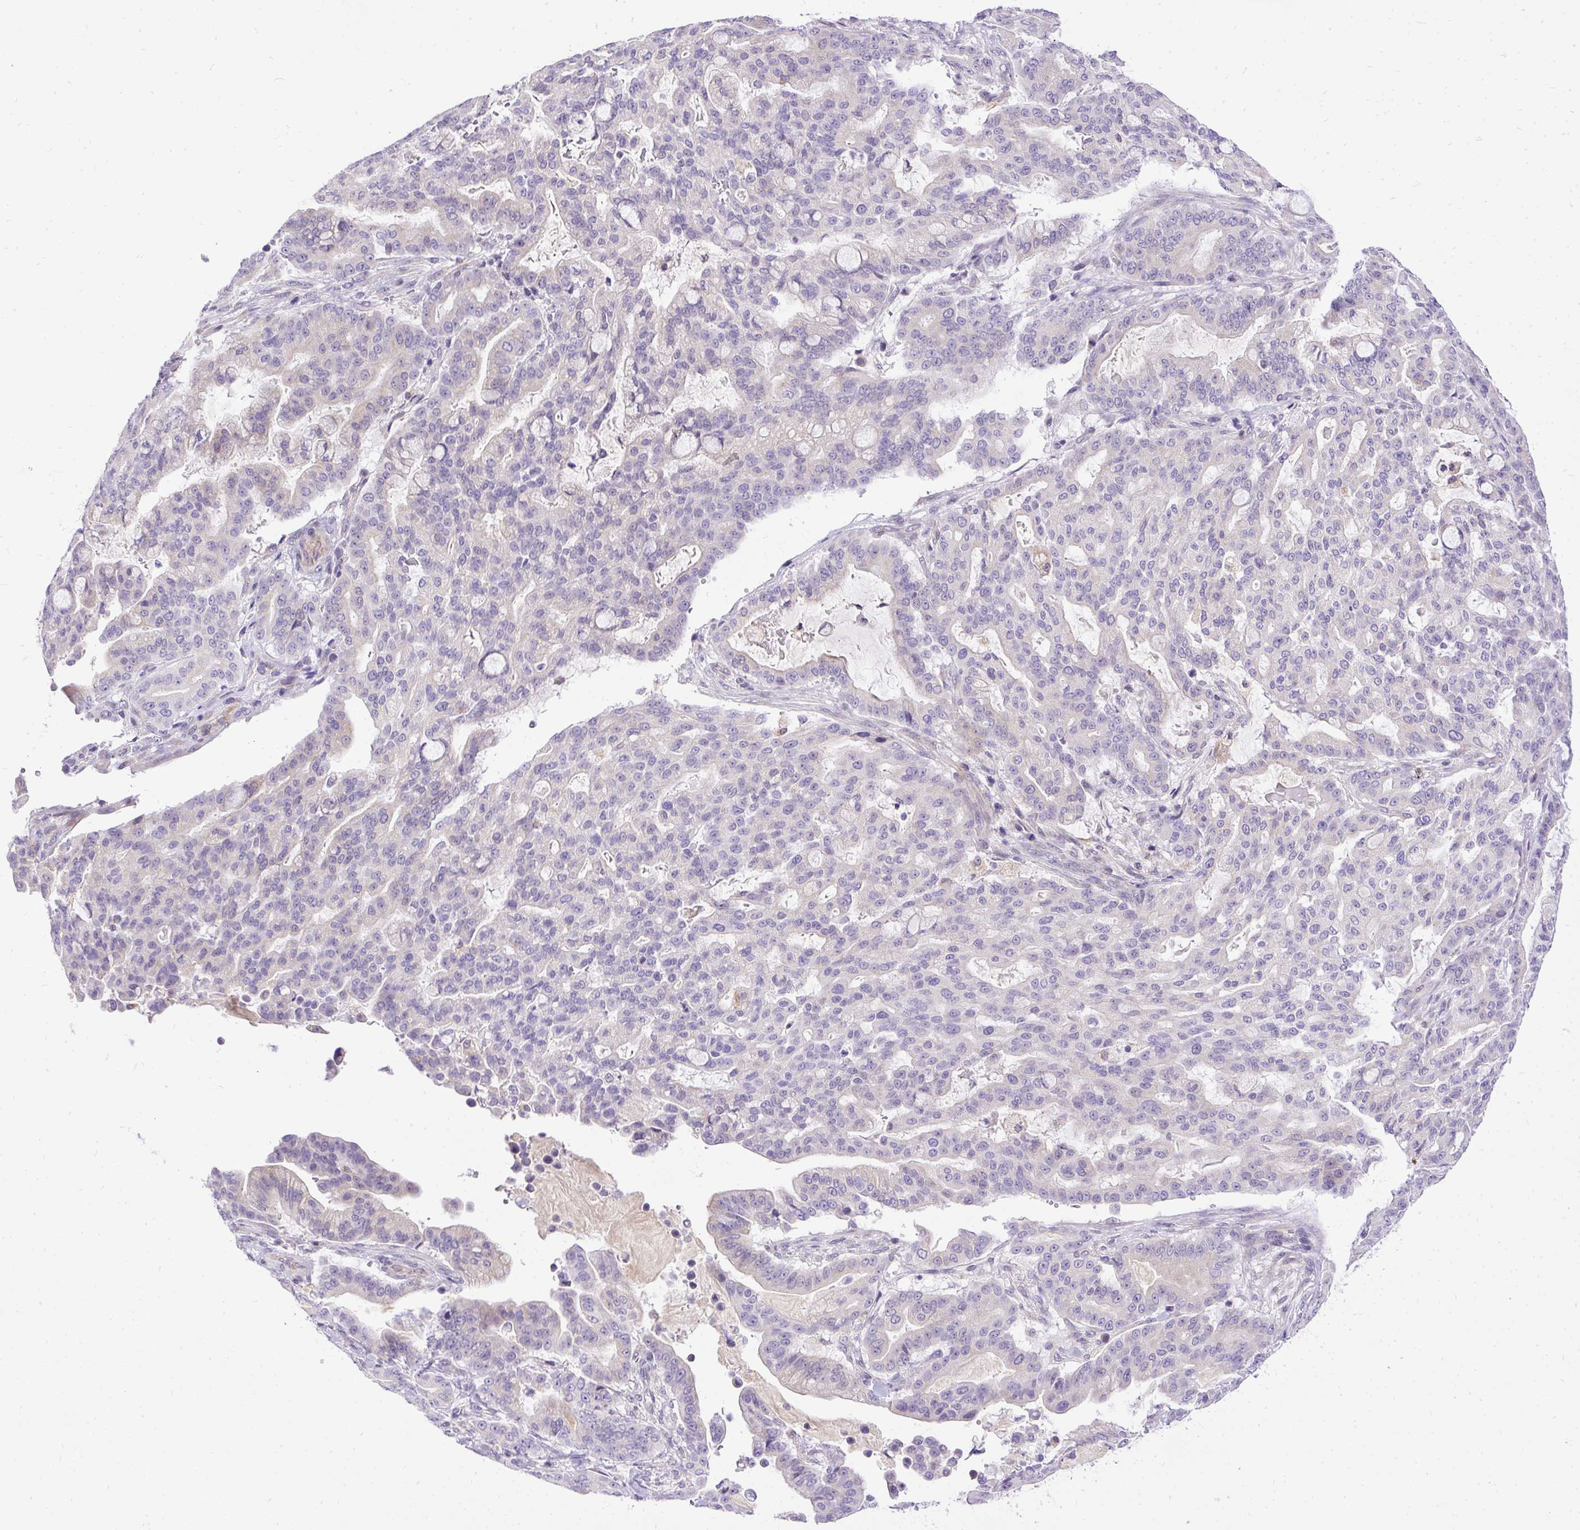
{"staining": {"intensity": "negative", "quantity": "none", "location": "none"}, "tissue": "pancreatic cancer", "cell_type": "Tumor cells", "image_type": "cancer", "snomed": [{"axis": "morphology", "description": "Adenocarcinoma, NOS"}, {"axis": "topography", "description": "Pancreas"}], "caption": "Protein analysis of pancreatic cancer (adenocarcinoma) exhibits no significant staining in tumor cells.", "gene": "AMFR", "patient": {"sex": "male", "age": 63}}